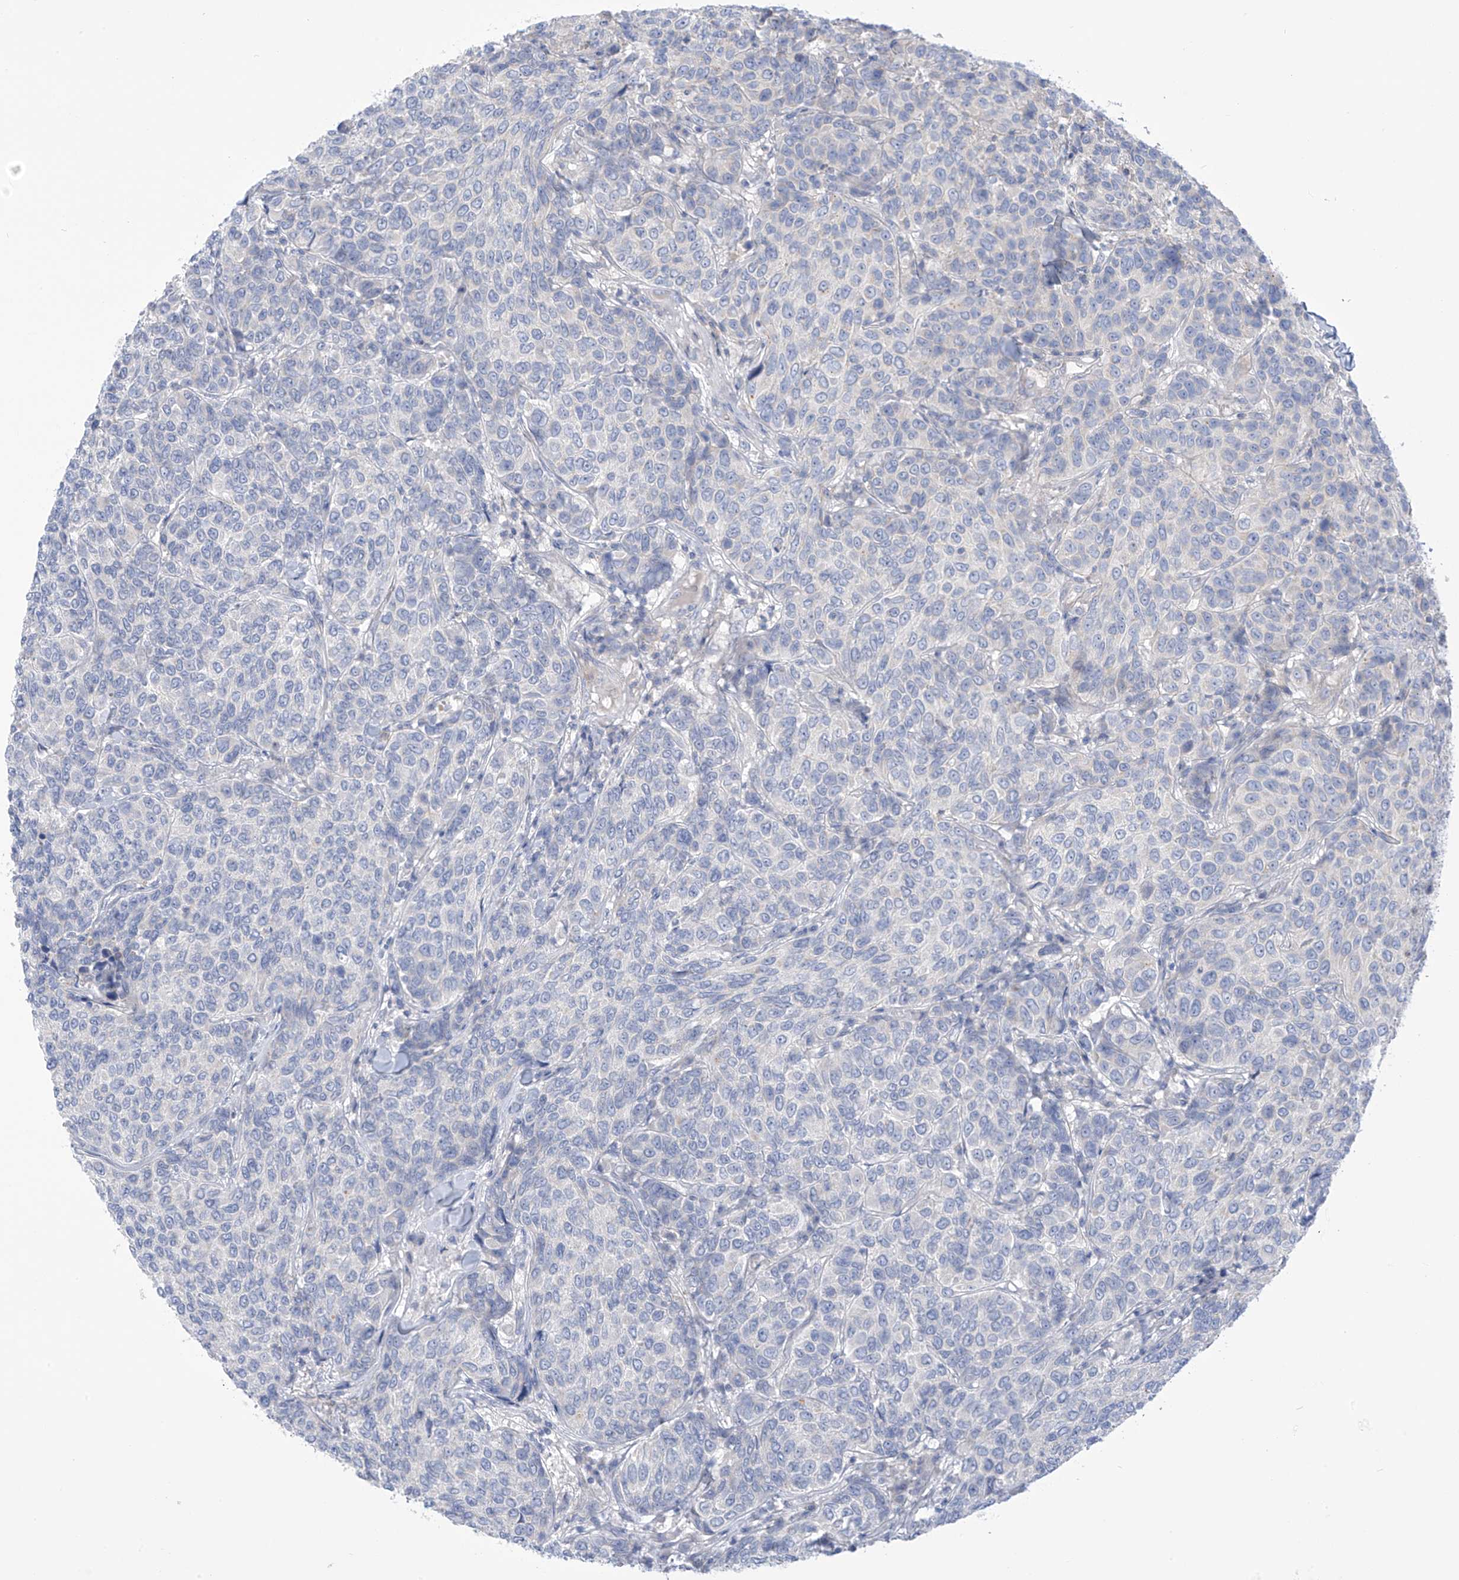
{"staining": {"intensity": "negative", "quantity": "none", "location": "none"}, "tissue": "breast cancer", "cell_type": "Tumor cells", "image_type": "cancer", "snomed": [{"axis": "morphology", "description": "Duct carcinoma"}, {"axis": "topography", "description": "Breast"}], "caption": "This is a photomicrograph of immunohistochemistry (IHC) staining of breast cancer (intraductal carcinoma), which shows no expression in tumor cells. The staining is performed using DAB brown chromogen with nuclei counter-stained in using hematoxylin.", "gene": "FABP2", "patient": {"sex": "female", "age": 55}}